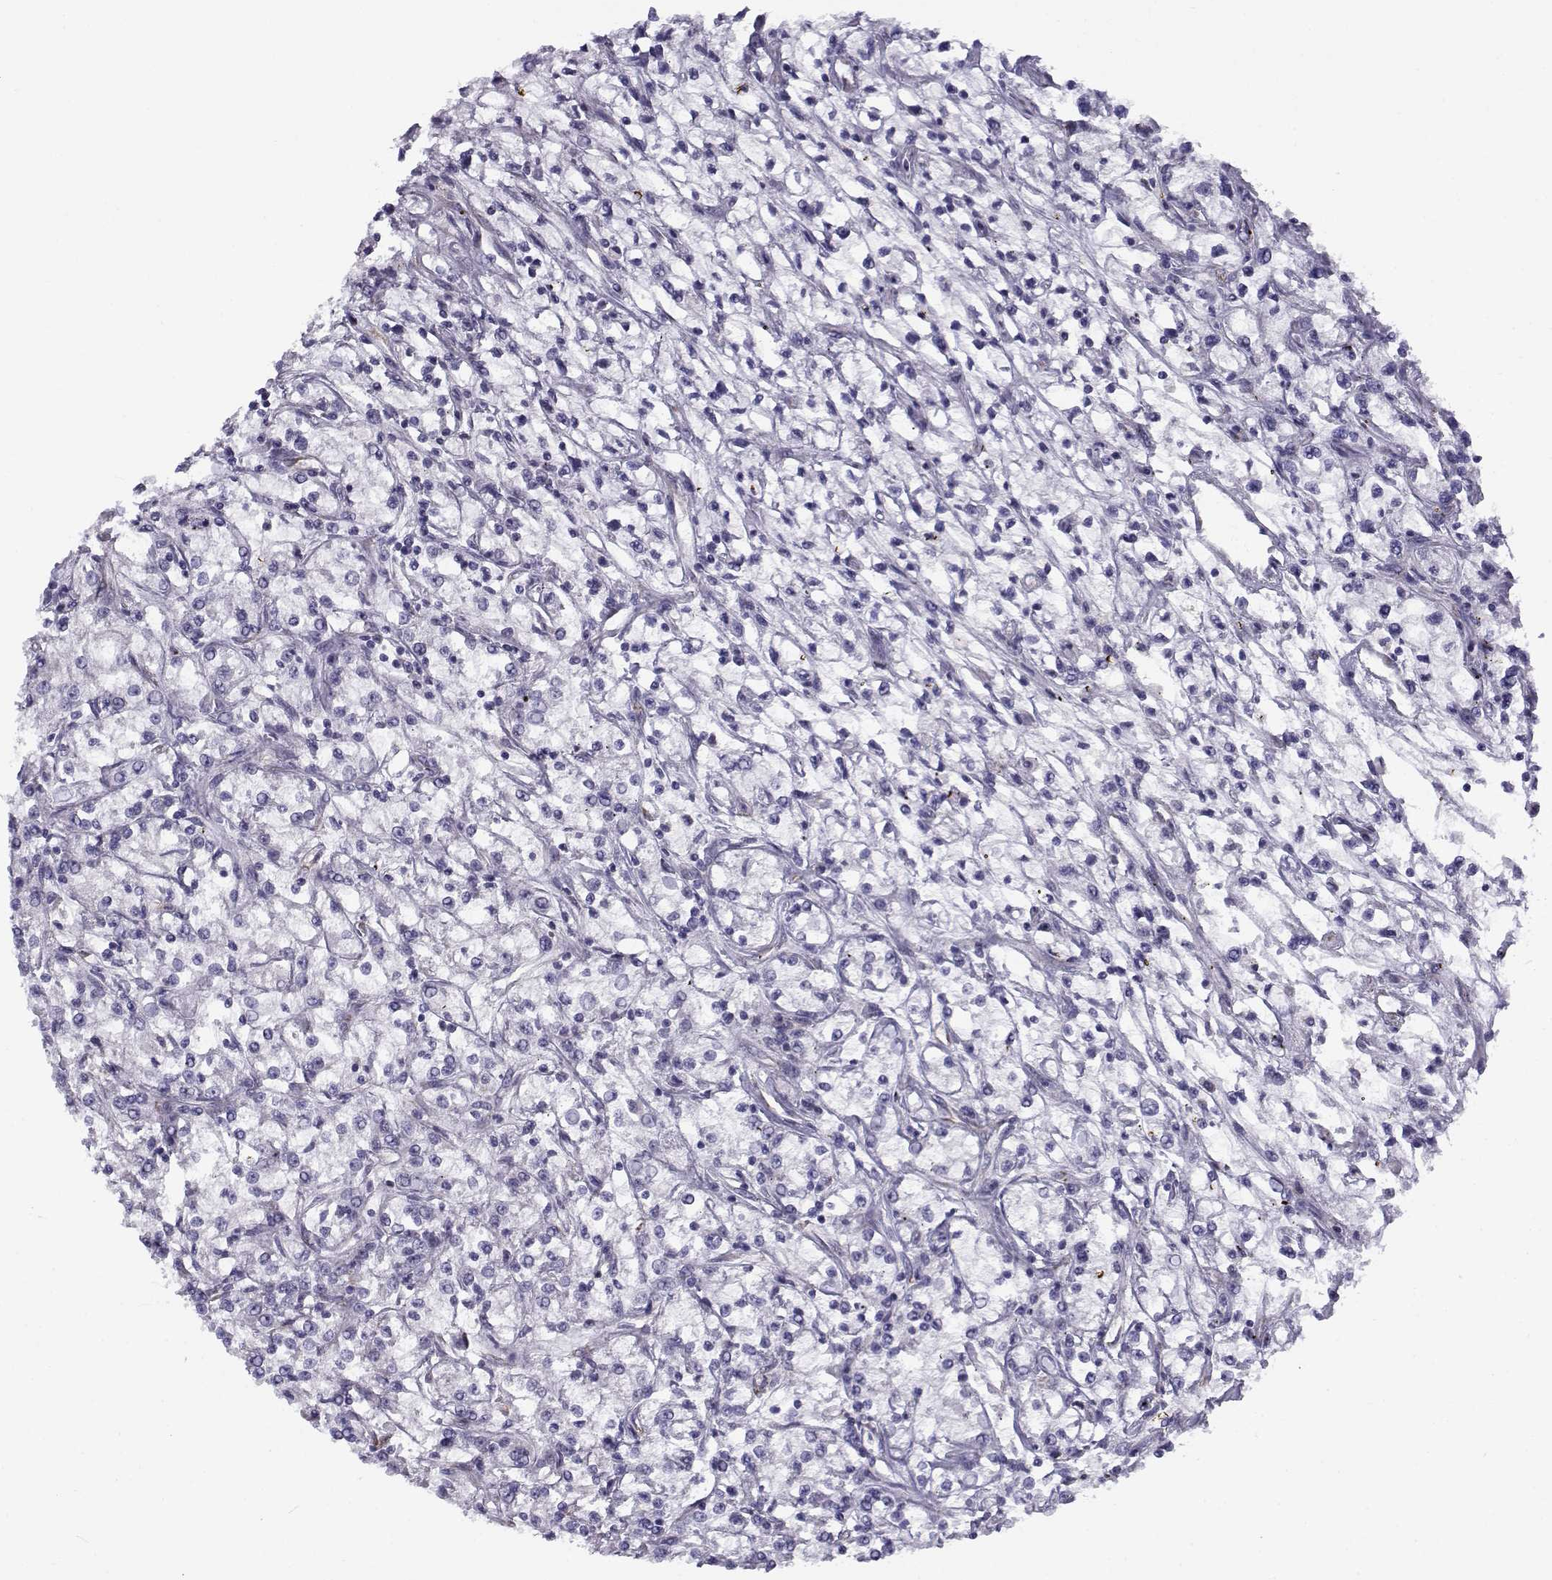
{"staining": {"intensity": "negative", "quantity": "none", "location": "none"}, "tissue": "renal cancer", "cell_type": "Tumor cells", "image_type": "cancer", "snomed": [{"axis": "morphology", "description": "Adenocarcinoma, NOS"}, {"axis": "topography", "description": "Kidney"}], "caption": "A high-resolution image shows immunohistochemistry staining of renal adenocarcinoma, which reveals no significant staining in tumor cells.", "gene": "BEND6", "patient": {"sex": "female", "age": 59}}